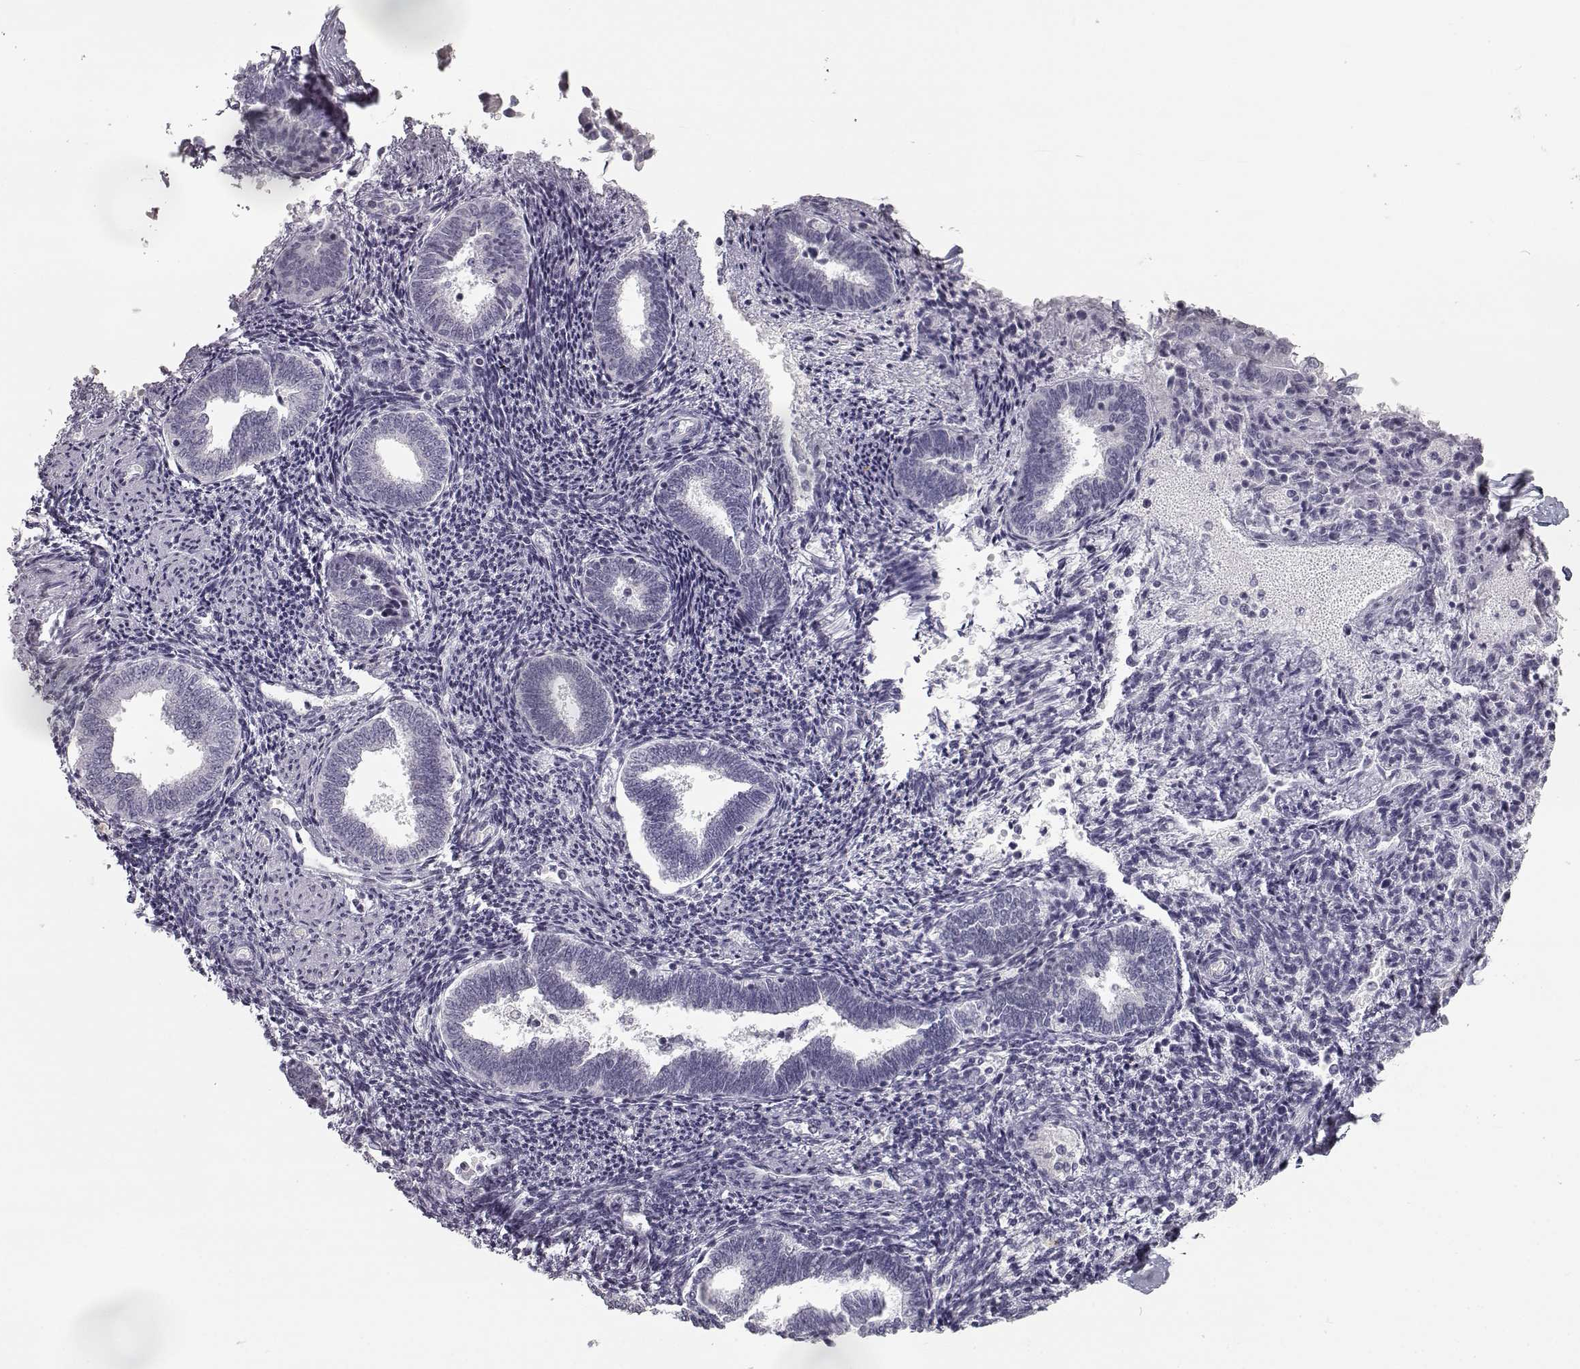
{"staining": {"intensity": "negative", "quantity": "none", "location": "none"}, "tissue": "endometrium", "cell_type": "Cells in endometrial stroma", "image_type": "normal", "snomed": [{"axis": "morphology", "description": "Normal tissue, NOS"}, {"axis": "topography", "description": "Endometrium"}], "caption": "IHC image of normal endometrium stained for a protein (brown), which demonstrates no expression in cells in endometrial stroma. The staining was performed using DAB to visualize the protein expression in brown, while the nuclei were stained in blue with hematoxylin (Magnification: 20x).", "gene": "SEMG2", "patient": {"sex": "female", "age": 42}}